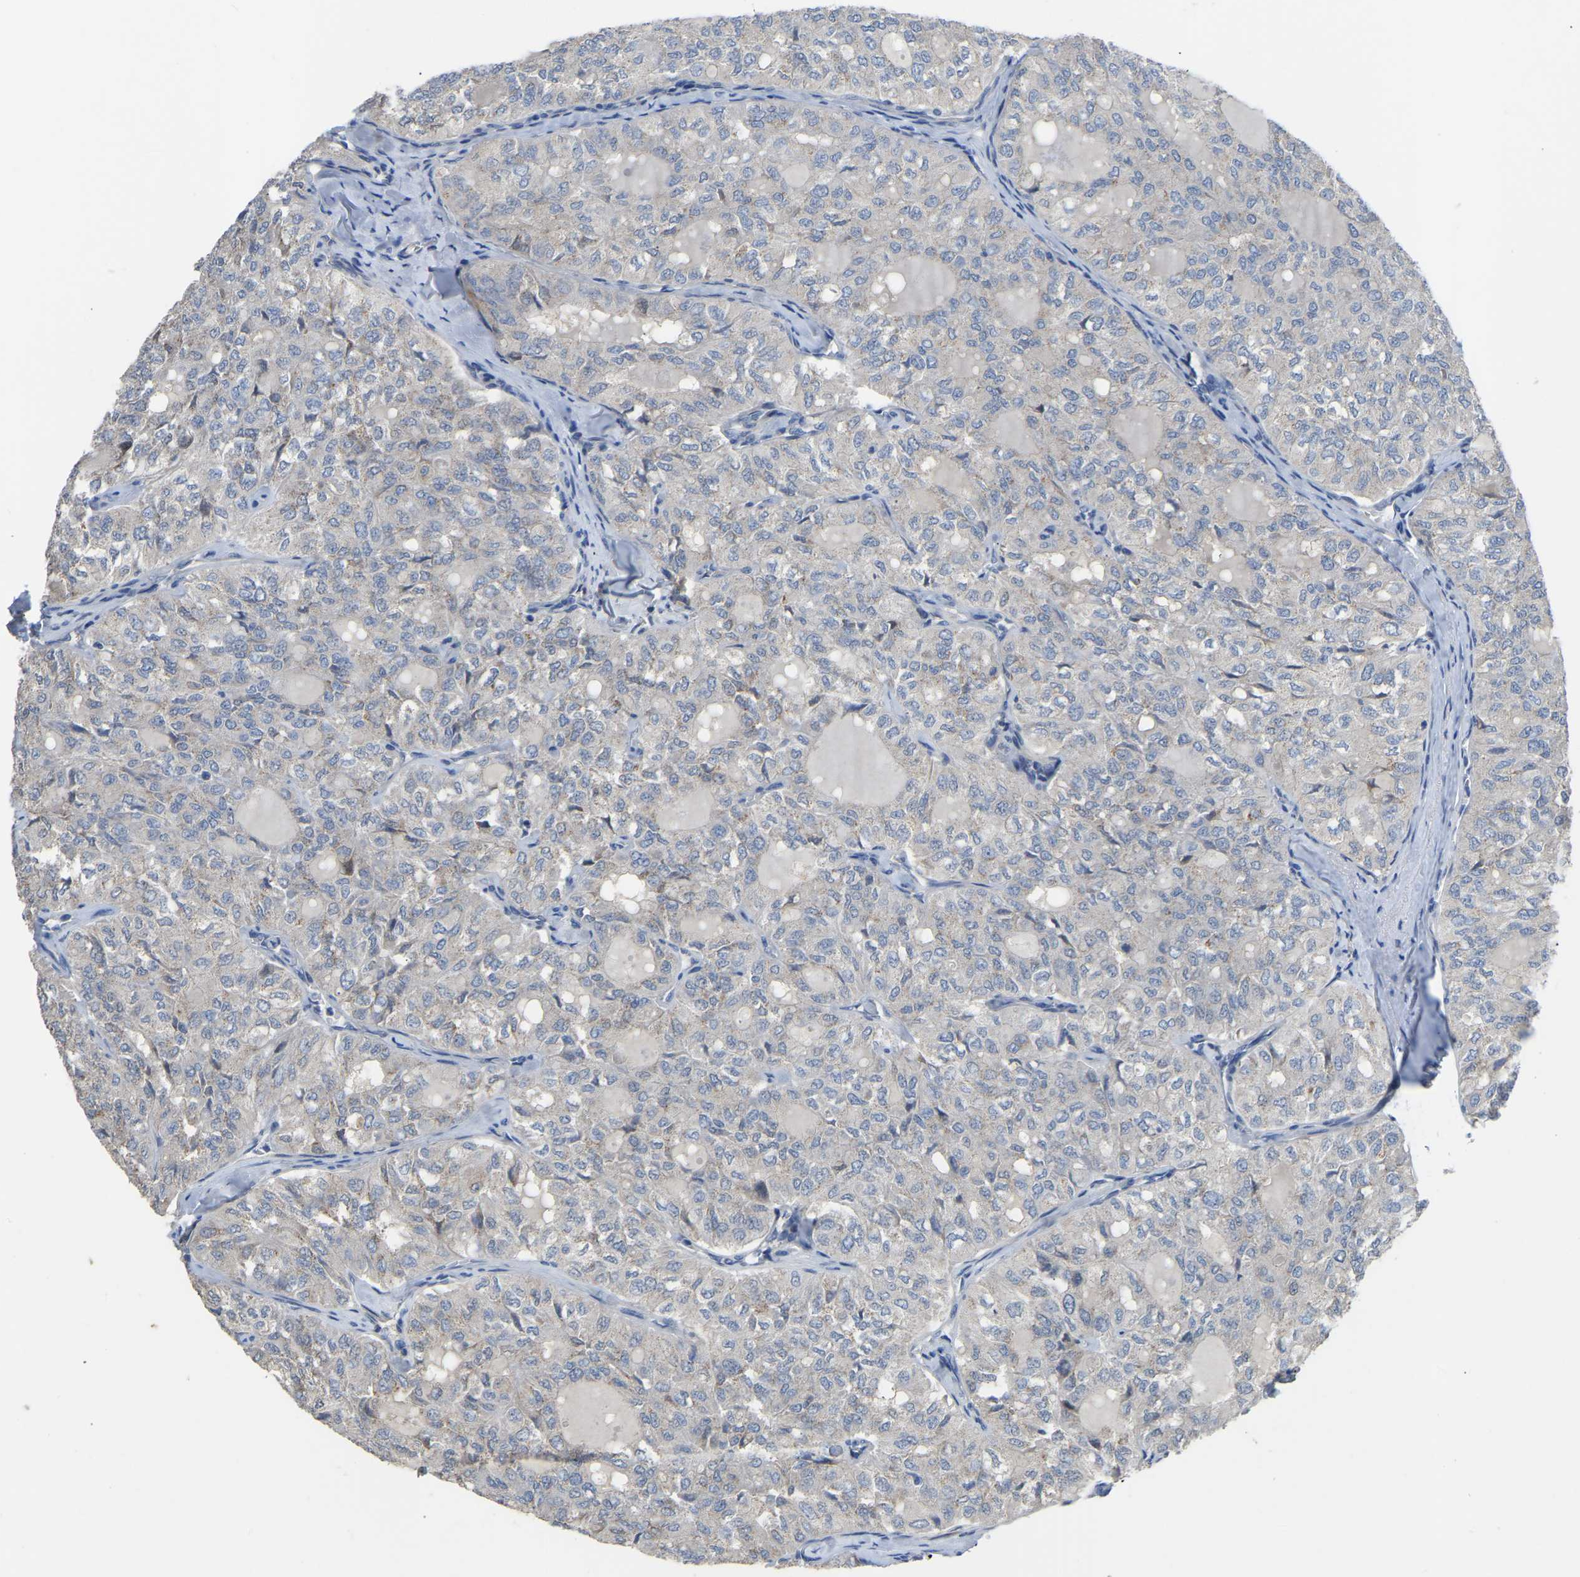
{"staining": {"intensity": "negative", "quantity": "none", "location": "none"}, "tissue": "thyroid cancer", "cell_type": "Tumor cells", "image_type": "cancer", "snomed": [{"axis": "morphology", "description": "Follicular adenoma carcinoma, NOS"}, {"axis": "topography", "description": "Thyroid gland"}], "caption": "Tumor cells are negative for protein expression in human thyroid cancer.", "gene": "HIGD2B", "patient": {"sex": "male", "age": 75}}